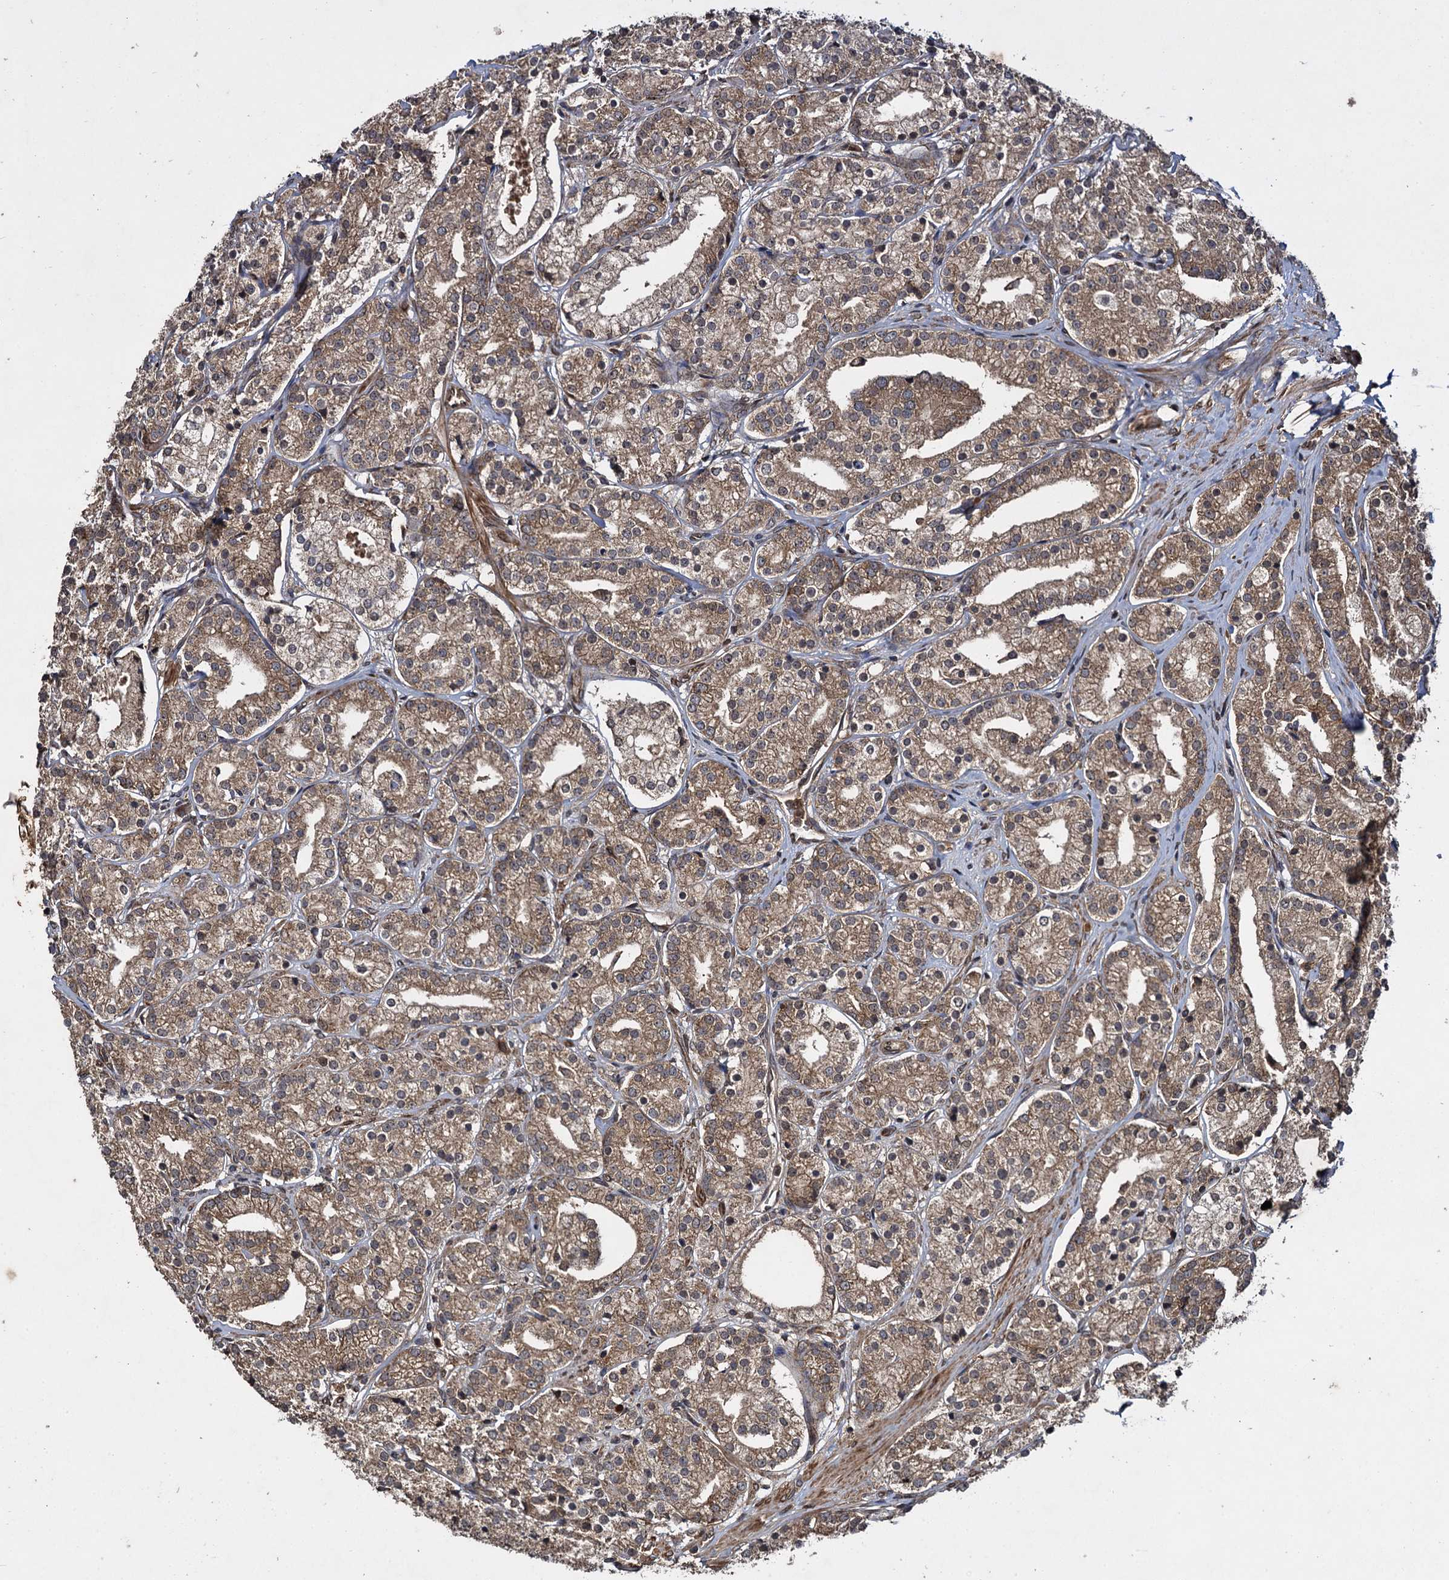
{"staining": {"intensity": "moderate", "quantity": ">75%", "location": "cytoplasmic/membranous"}, "tissue": "prostate cancer", "cell_type": "Tumor cells", "image_type": "cancer", "snomed": [{"axis": "morphology", "description": "Adenocarcinoma, High grade"}, {"axis": "topography", "description": "Prostate"}], "caption": "There is medium levels of moderate cytoplasmic/membranous staining in tumor cells of prostate high-grade adenocarcinoma, as demonstrated by immunohistochemical staining (brown color).", "gene": "DCP1B", "patient": {"sex": "male", "age": 69}}